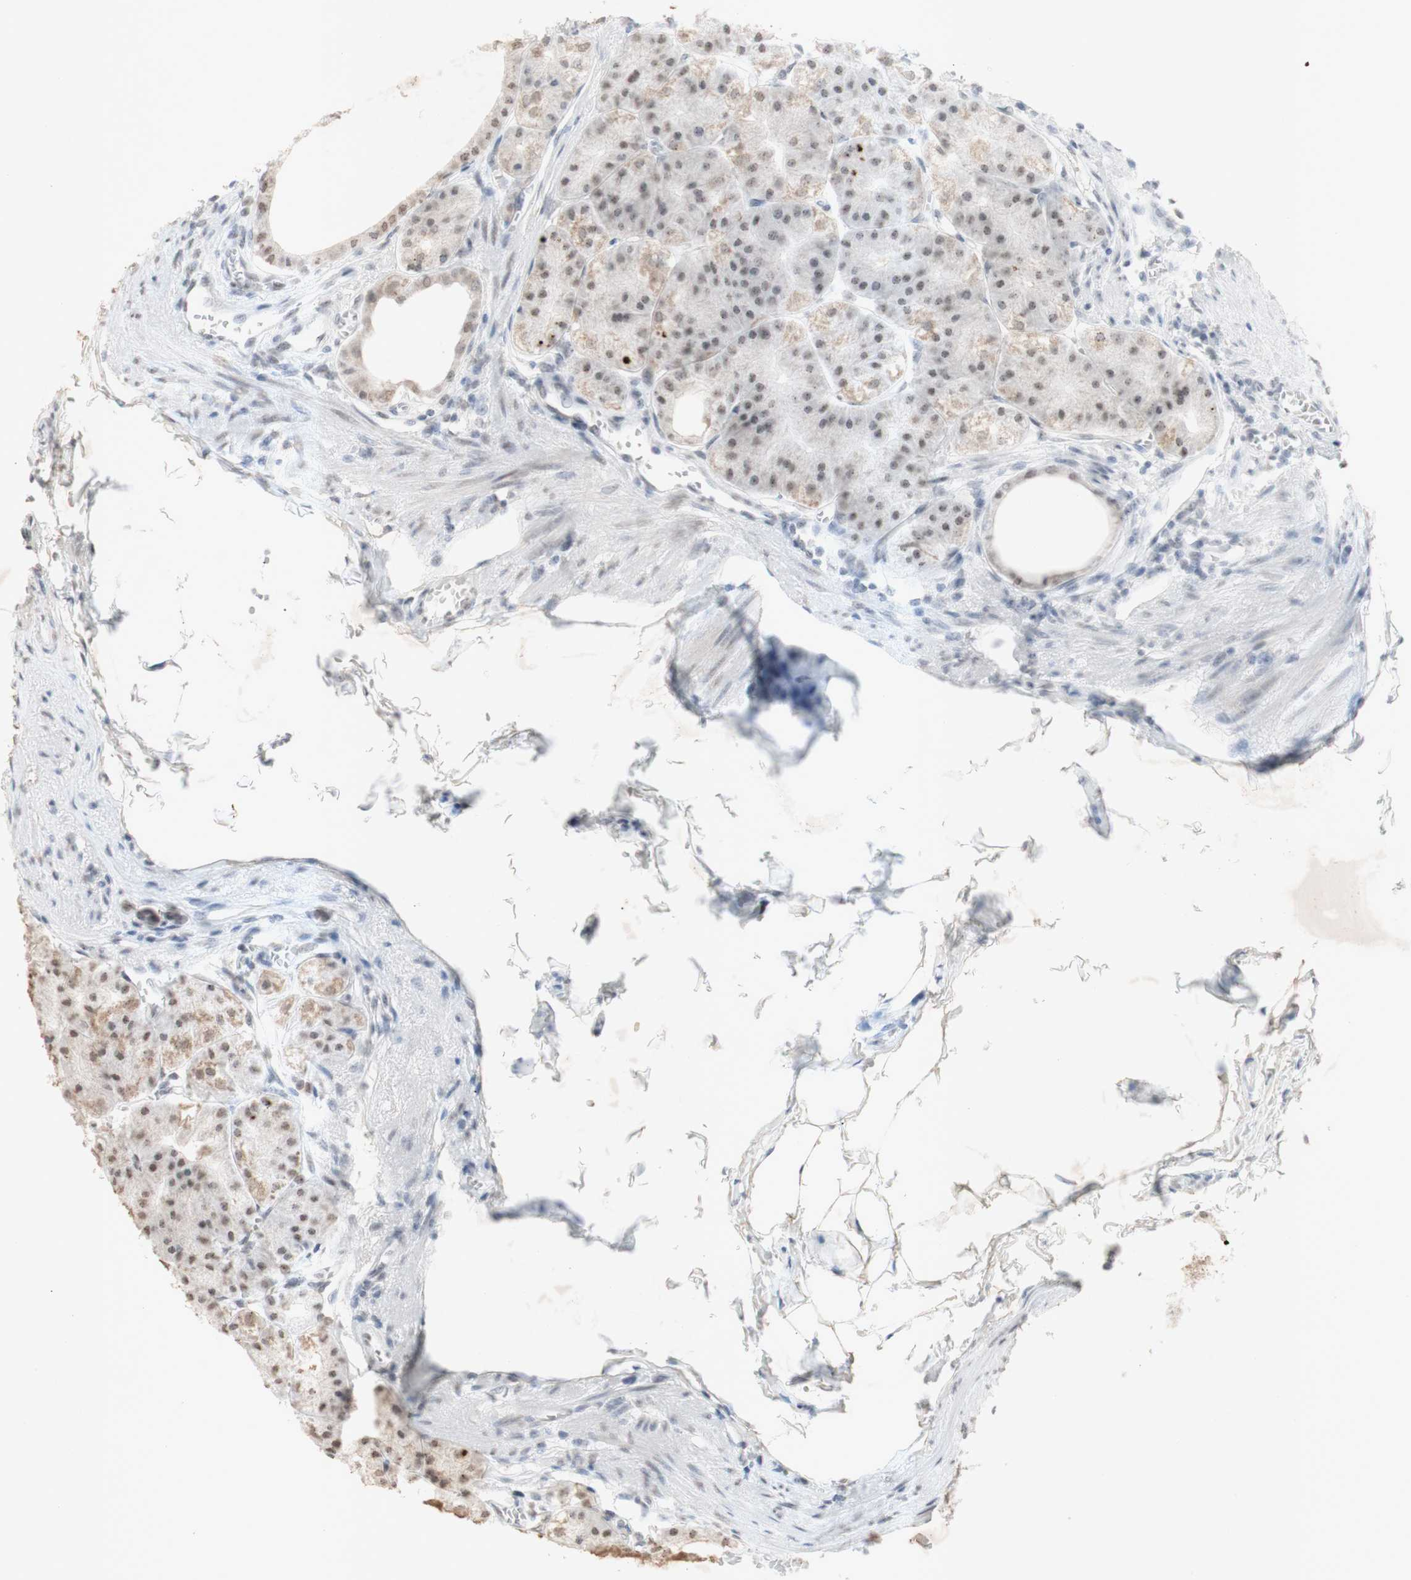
{"staining": {"intensity": "weak", "quantity": "25%-75%", "location": "cytoplasmic/membranous,nuclear"}, "tissue": "stomach", "cell_type": "Glandular cells", "image_type": "normal", "snomed": [{"axis": "morphology", "description": "Normal tissue, NOS"}, {"axis": "topography", "description": "Stomach, lower"}], "caption": "A photomicrograph showing weak cytoplasmic/membranous,nuclear positivity in about 25%-75% of glandular cells in benign stomach, as visualized by brown immunohistochemical staining.", "gene": "CENPB", "patient": {"sex": "male", "age": 71}}